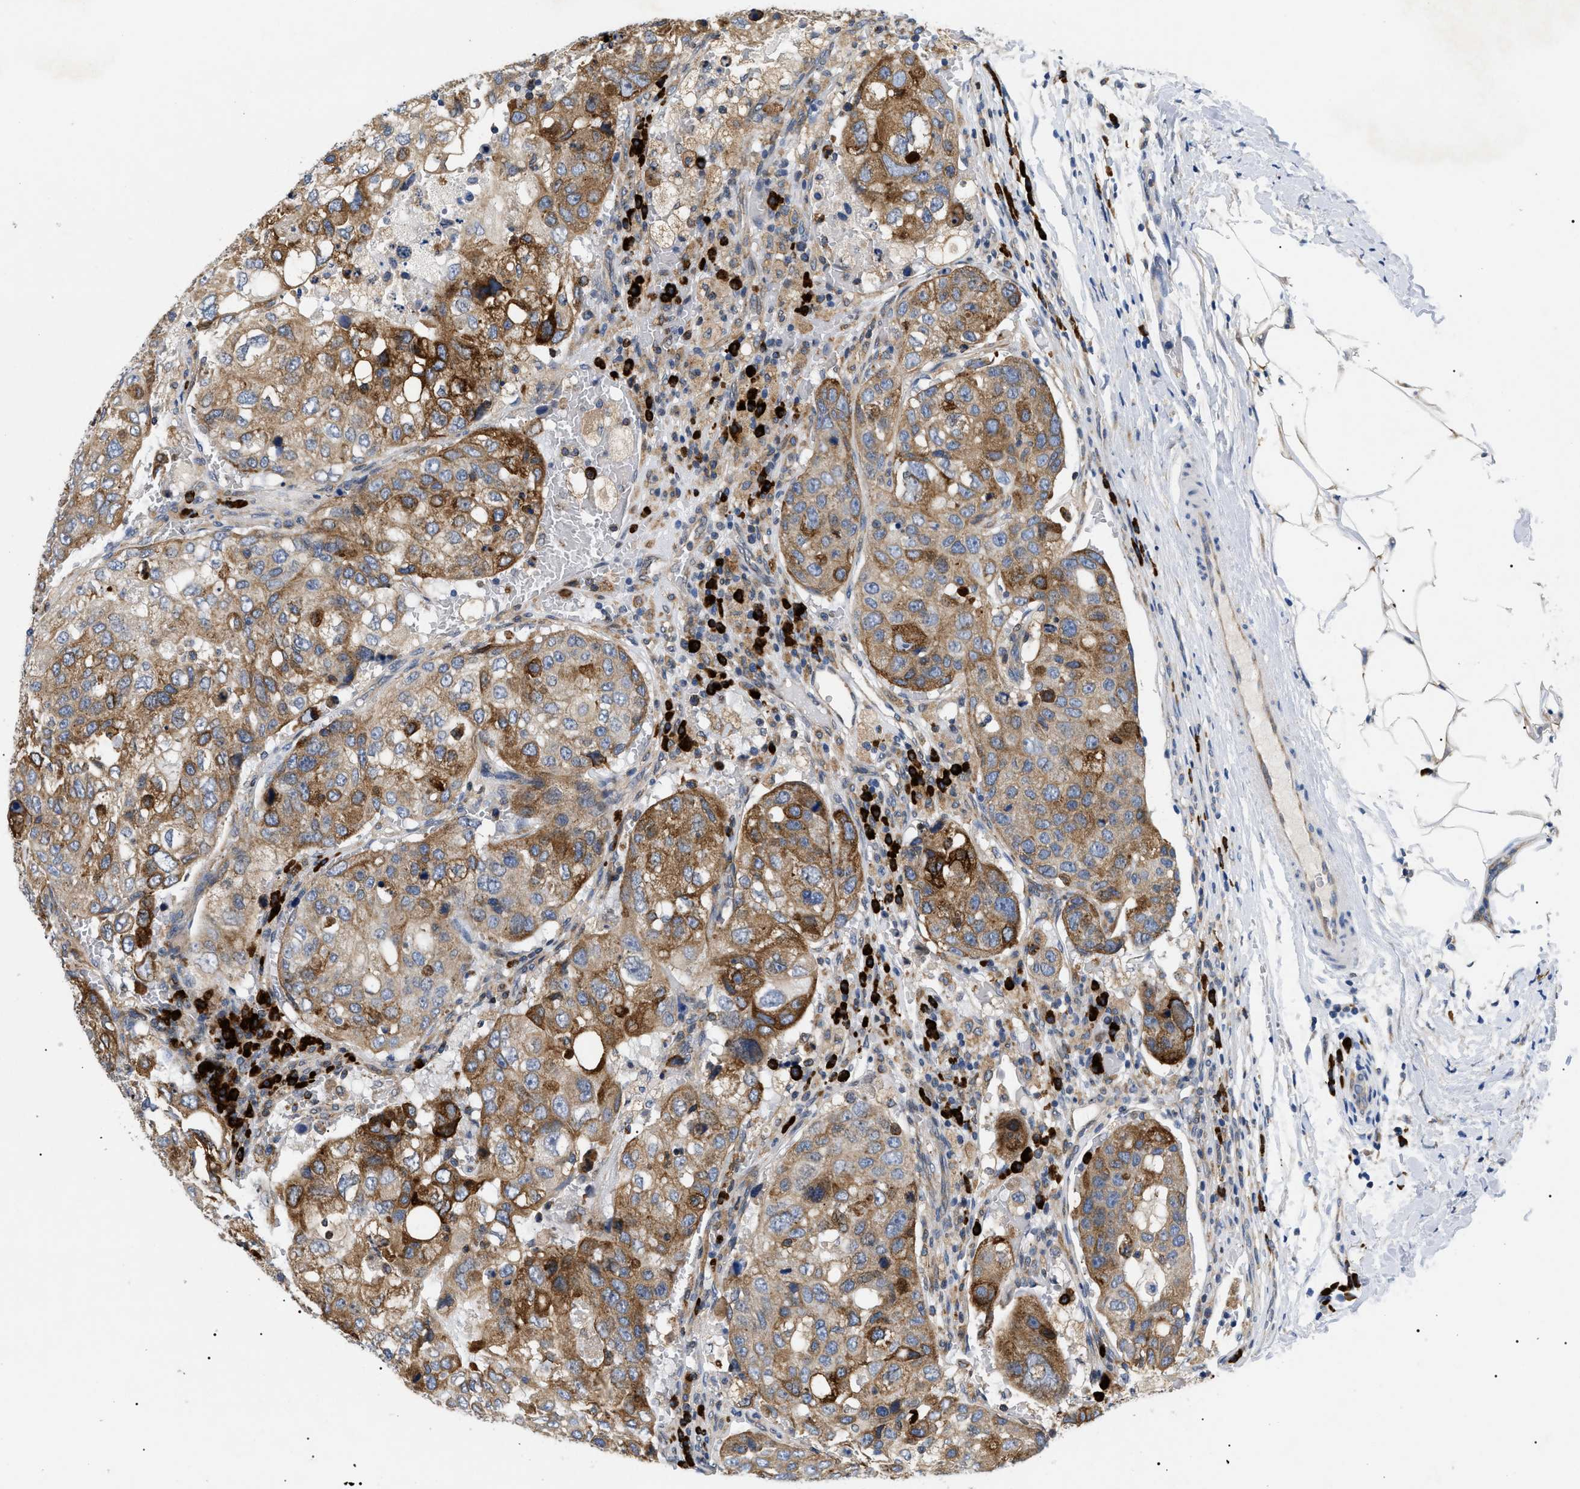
{"staining": {"intensity": "moderate", "quantity": ">75%", "location": "cytoplasmic/membranous"}, "tissue": "urothelial cancer", "cell_type": "Tumor cells", "image_type": "cancer", "snomed": [{"axis": "morphology", "description": "Urothelial carcinoma, High grade"}, {"axis": "topography", "description": "Lymph node"}, {"axis": "topography", "description": "Urinary bladder"}], "caption": "Urothelial cancer stained with DAB IHC exhibits medium levels of moderate cytoplasmic/membranous expression in about >75% of tumor cells.", "gene": "DERL1", "patient": {"sex": "male", "age": 51}}